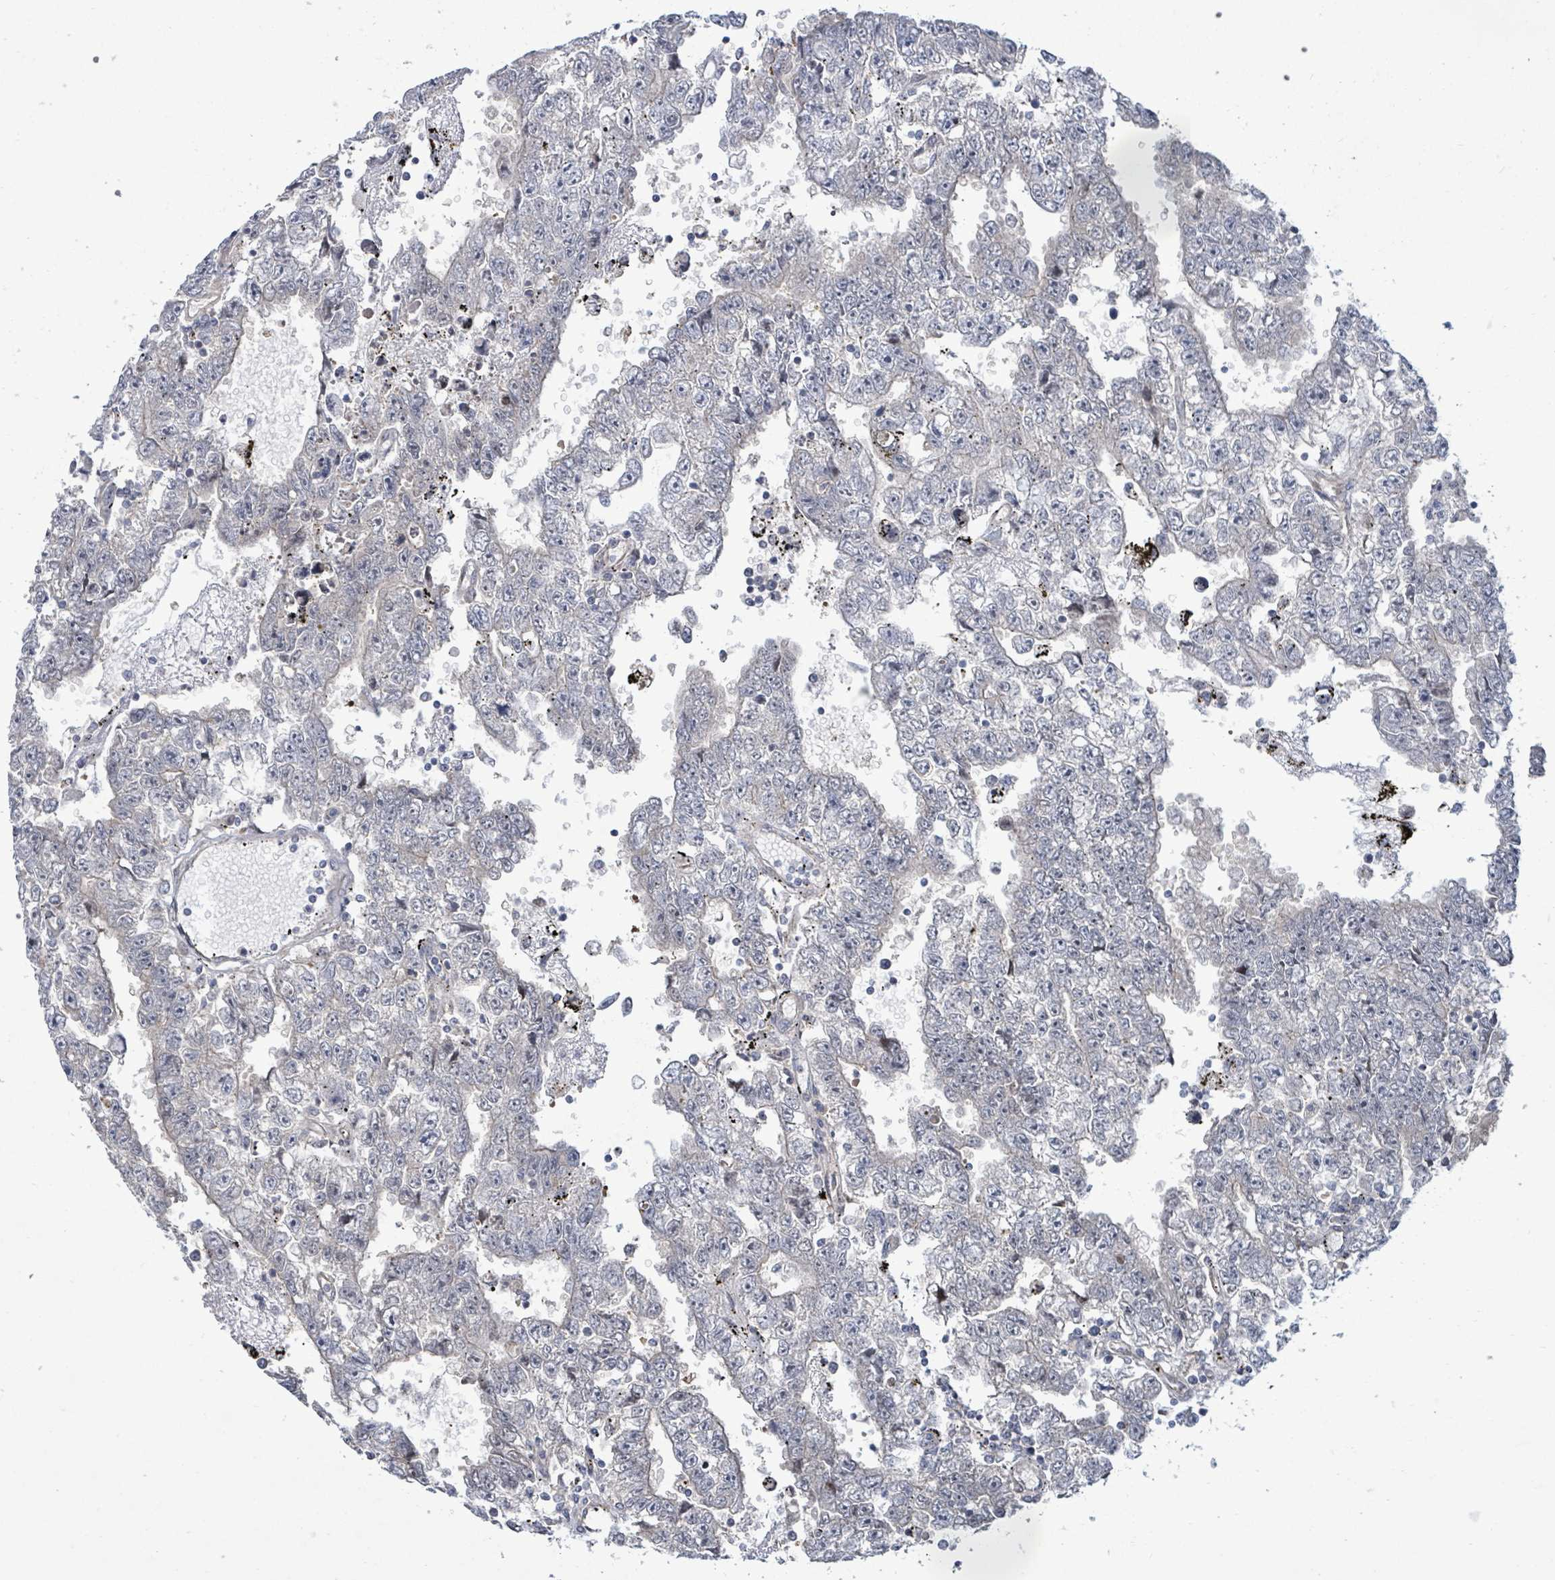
{"staining": {"intensity": "negative", "quantity": "none", "location": "none"}, "tissue": "testis cancer", "cell_type": "Tumor cells", "image_type": "cancer", "snomed": [{"axis": "morphology", "description": "Carcinoma, Embryonal, NOS"}, {"axis": "topography", "description": "Testis"}], "caption": "The photomicrograph reveals no significant expression in tumor cells of testis cancer.", "gene": "KBTBD11", "patient": {"sex": "male", "age": 25}}